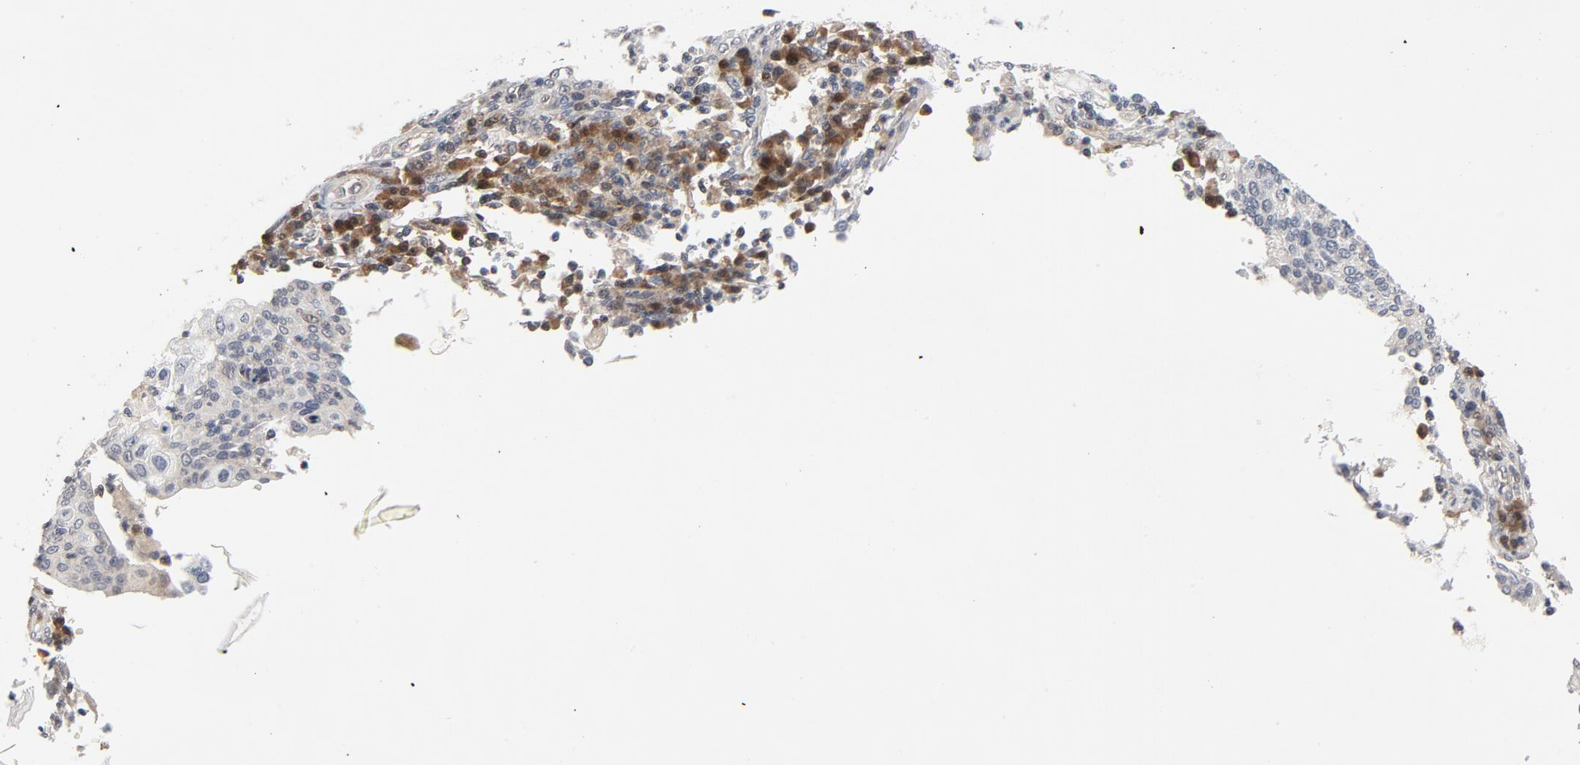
{"staining": {"intensity": "weak", "quantity": "<25%", "location": "cytoplasmic/membranous"}, "tissue": "cervical cancer", "cell_type": "Tumor cells", "image_type": "cancer", "snomed": [{"axis": "morphology", "description": "Squamous cell carcinoma, NOS"}, {"axis": "topography", "description": "Cervix"}], "caption": "Immunohistochemistry (IHC) micrograph of human cervical cancer (squamous cell carcinoma) stained for a protein (brown), which exhibits no staining in tumor cells.", "gene": "TRADD", "patient": {"sex": "female", "age": 40}}